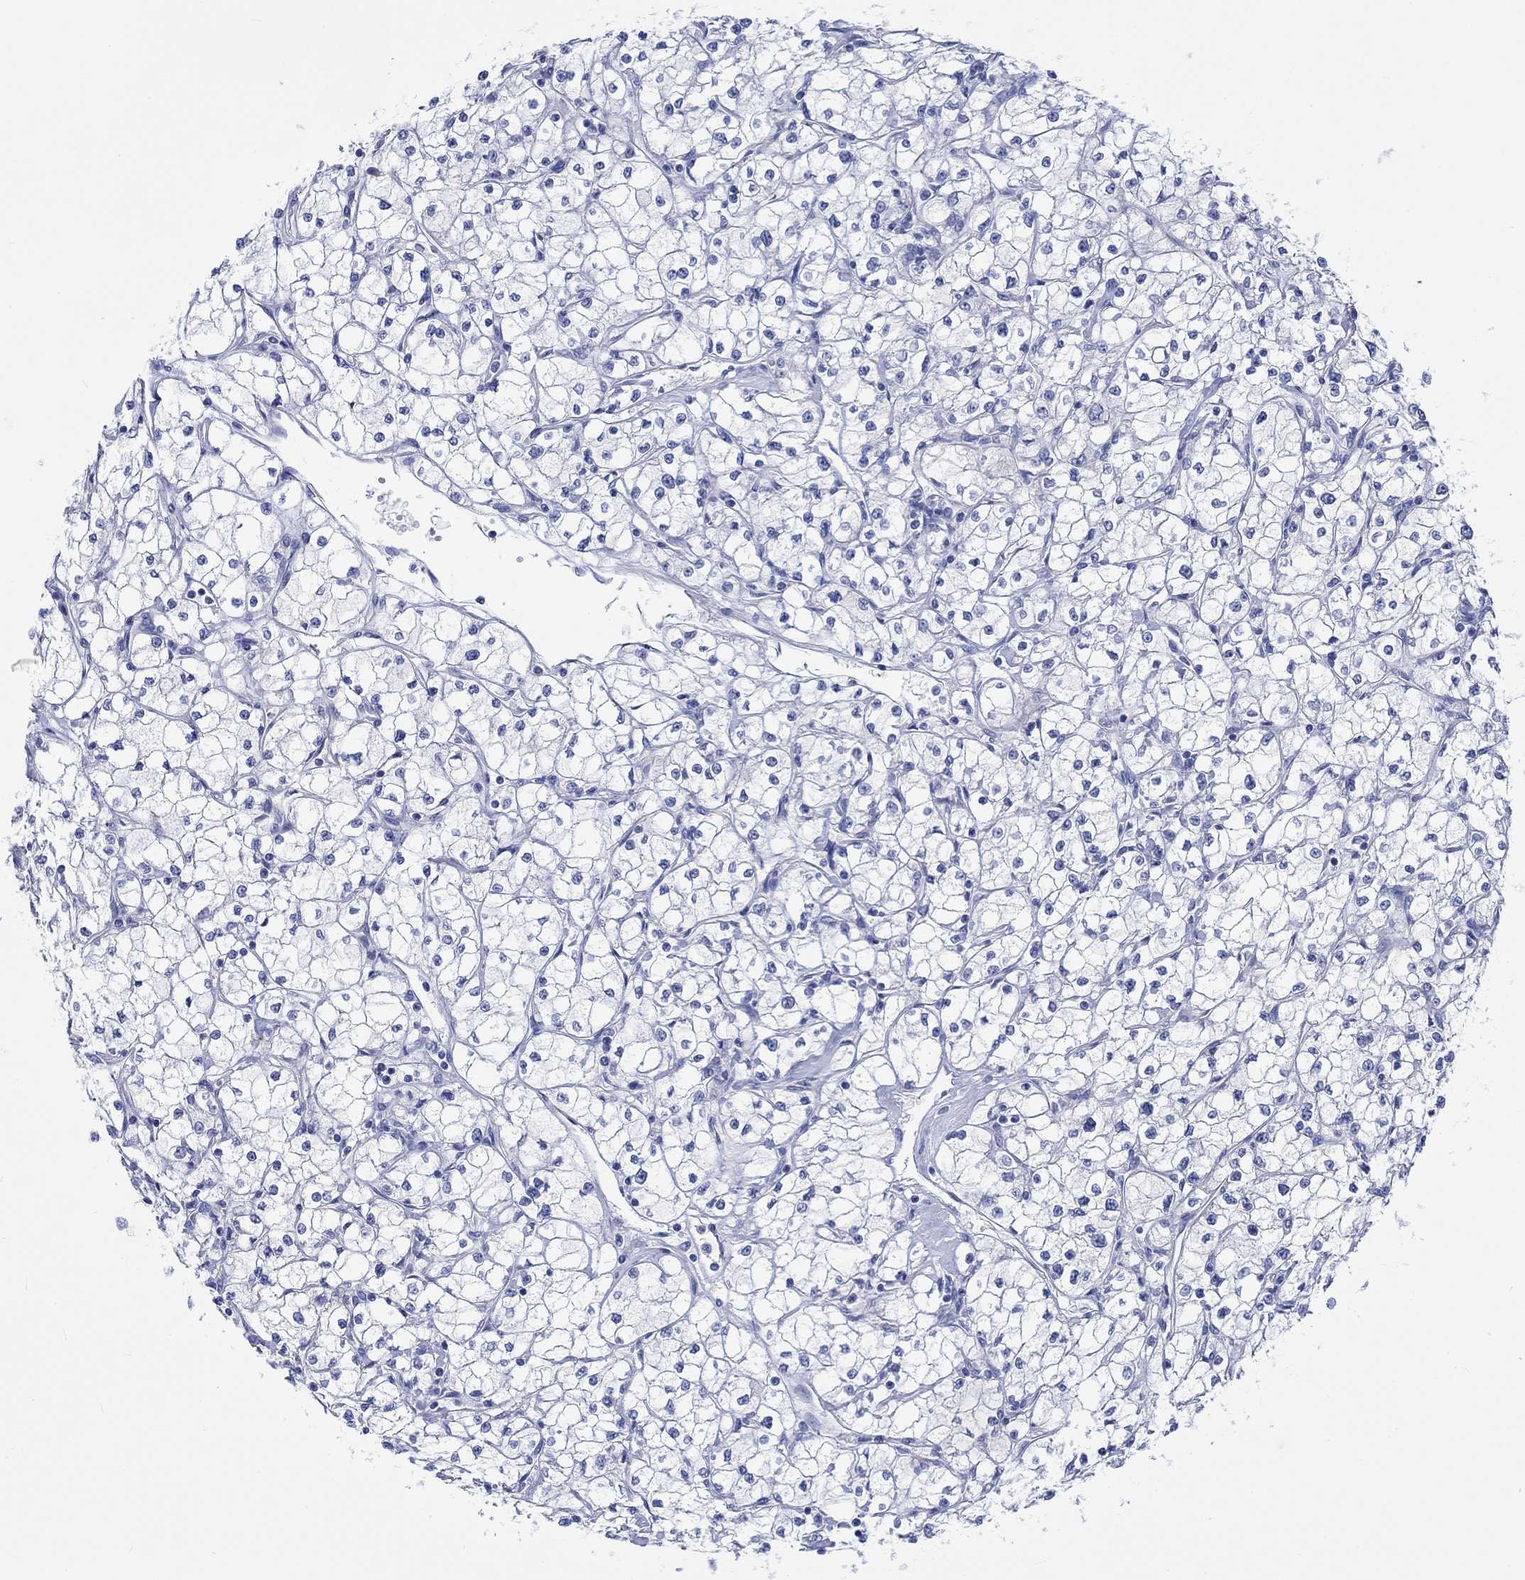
{"staining": {"intensity": "negative", "quantity": "none", "location": "none"}, "tissue": "renal cancer", "cell_type": "Tumor cells", "image_type": "cancer", "snomed": [{"axis": "morphology", "description": "Adenocarcinoma, NOS"}, {"axis": "topography", "description": "Kidney"}], "caption": "High magnification brightfield microscopy of renal cancer (adenocarcinoma) stained with DAB (brown) and counterstained with hematoxylin (blue): tumor cells show no significant staining.", "gene": "REEP6", "patient": {"sex": "male", "age": 67}}